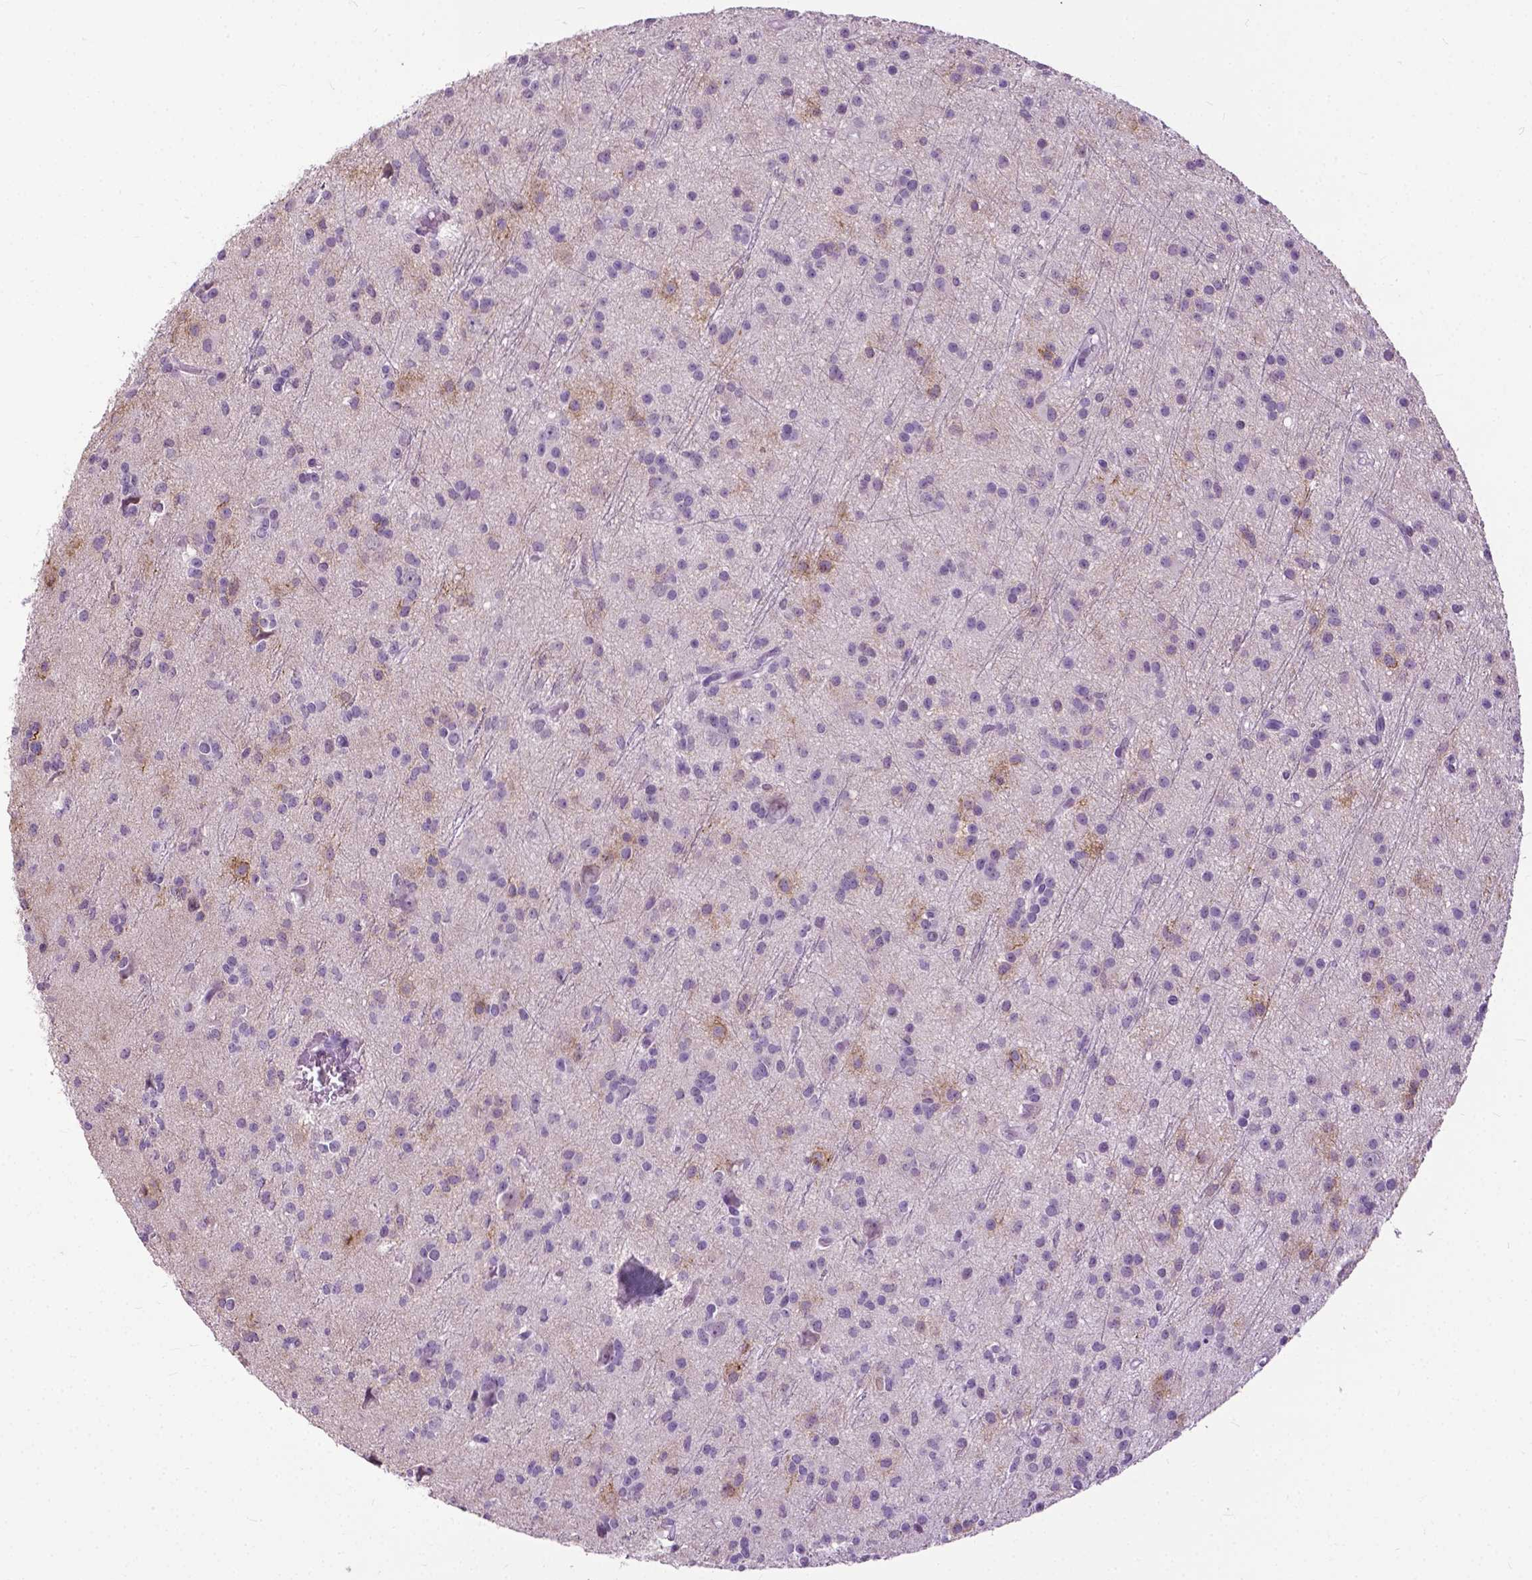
{"staining": {"intensity": "negative", "quantity": "none", "location": "none"}, "tissue": "glioma", "cell_type": "Tumor cells", "image_type": "cancer", "snomed": [{"axis": "morphology", "description": "Glioma, malignant, Low grade"}, {"axis": "topography", "description": "Brain"}], "caption": "Tumor cells are negative for protein expression in human glioma. (DAB (3,3'-diaminobenzidine) IHC with hematoxylin counter stain).", "gene": "GPR37L1", "patient": {"sex": "male", "age": 27}}